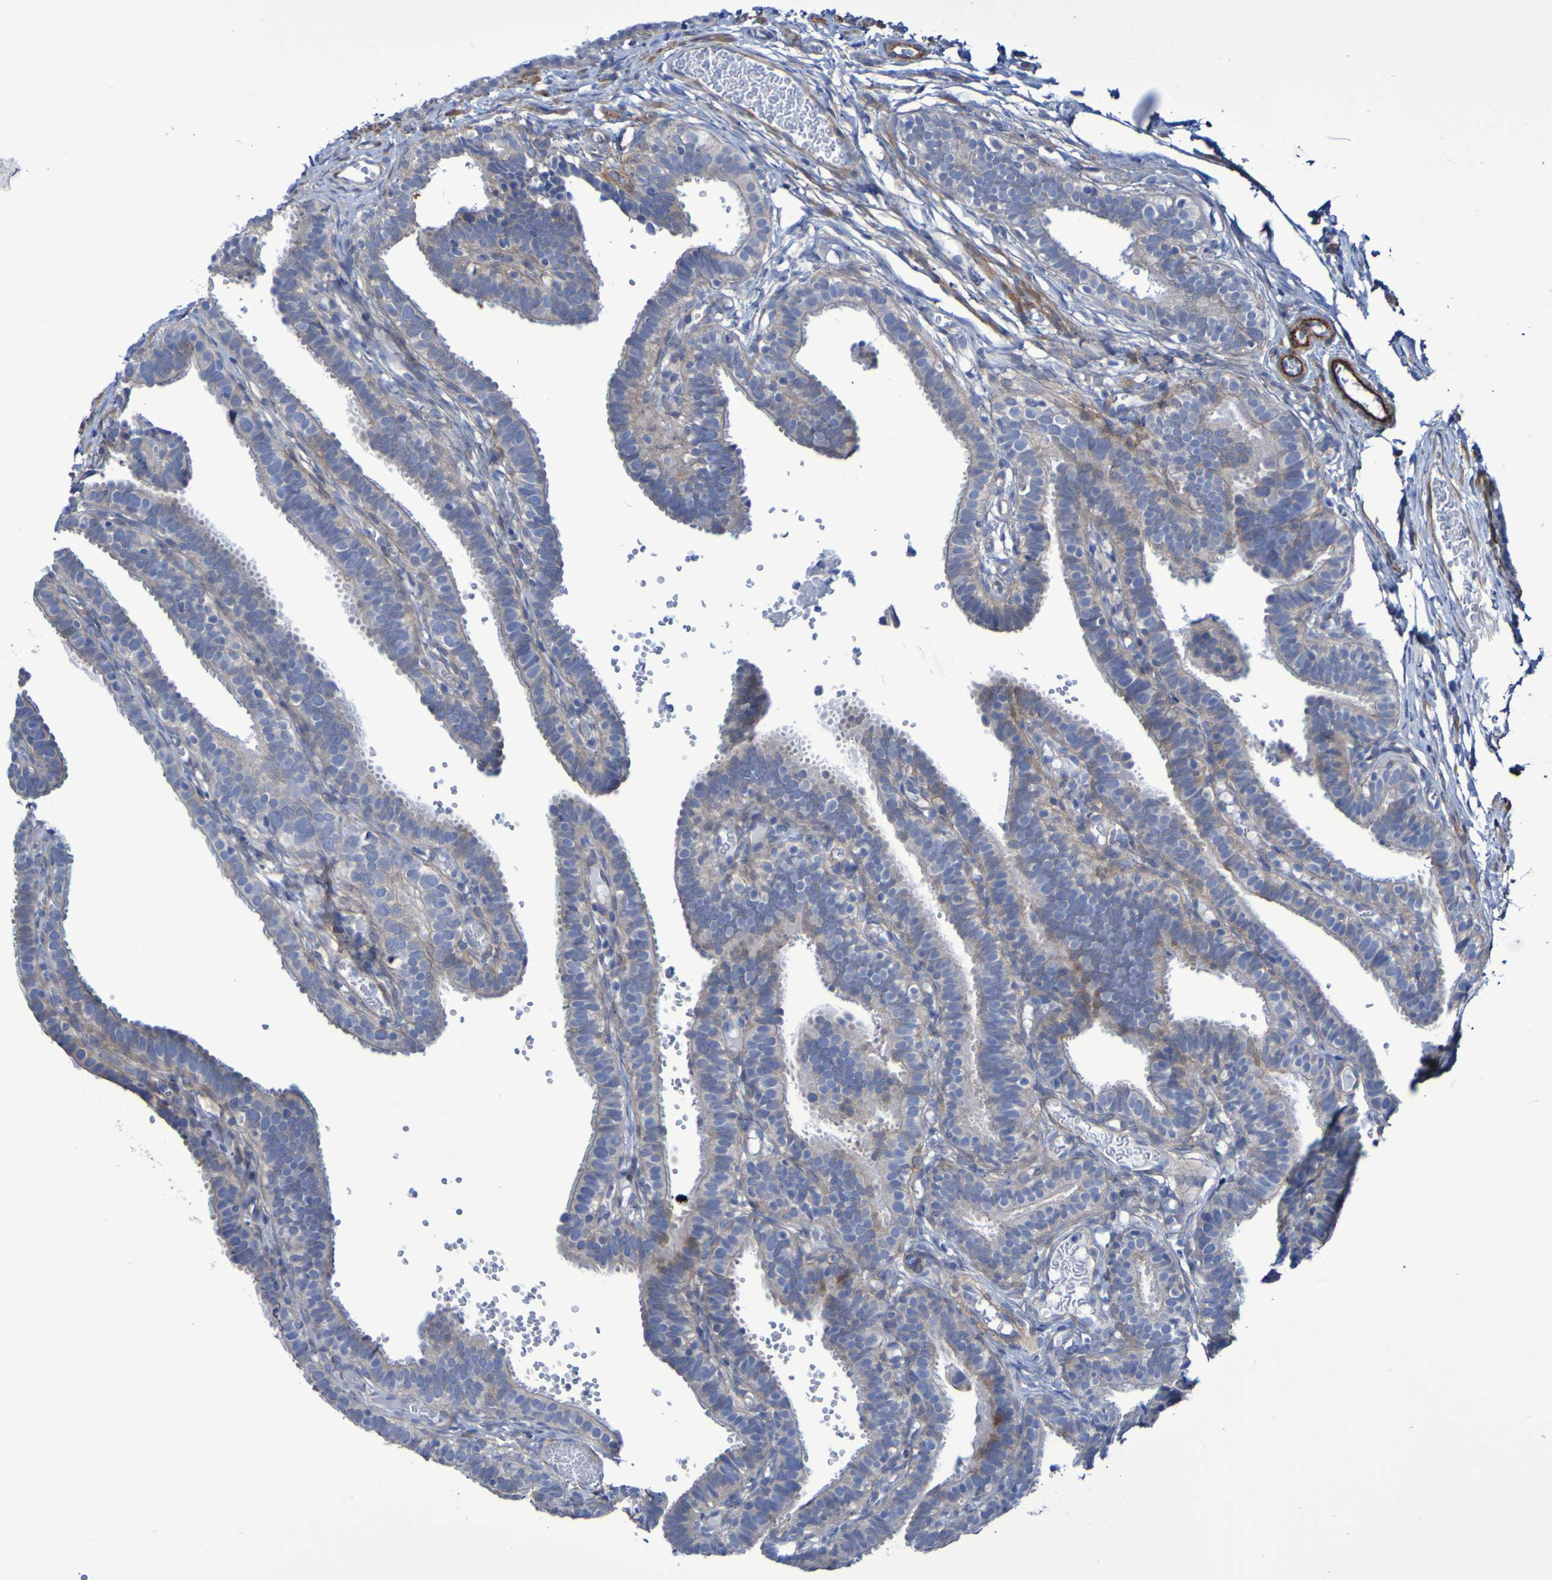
{"staining": {"intensity": "weak", "quantity": "<25%", "location": "cytoplasmic/membranous"}, "tissue": "fallopian tube", "cell_type": "Glandular cells", "image_type": "normal", "snomed": [{"axis": "morphology", "description": "Normal tissue, NOS"}, {"axis": "topography", "description": "Fallopian tube"}, {"axis": "topography", "description": "Placenta"}], "caption": "Immunohistochemistry of unremarkable fallopian tube demonstrates no positivity in glandular cells.", "gene": "LPP", "patient": {"sex": "female", "age": 34}}